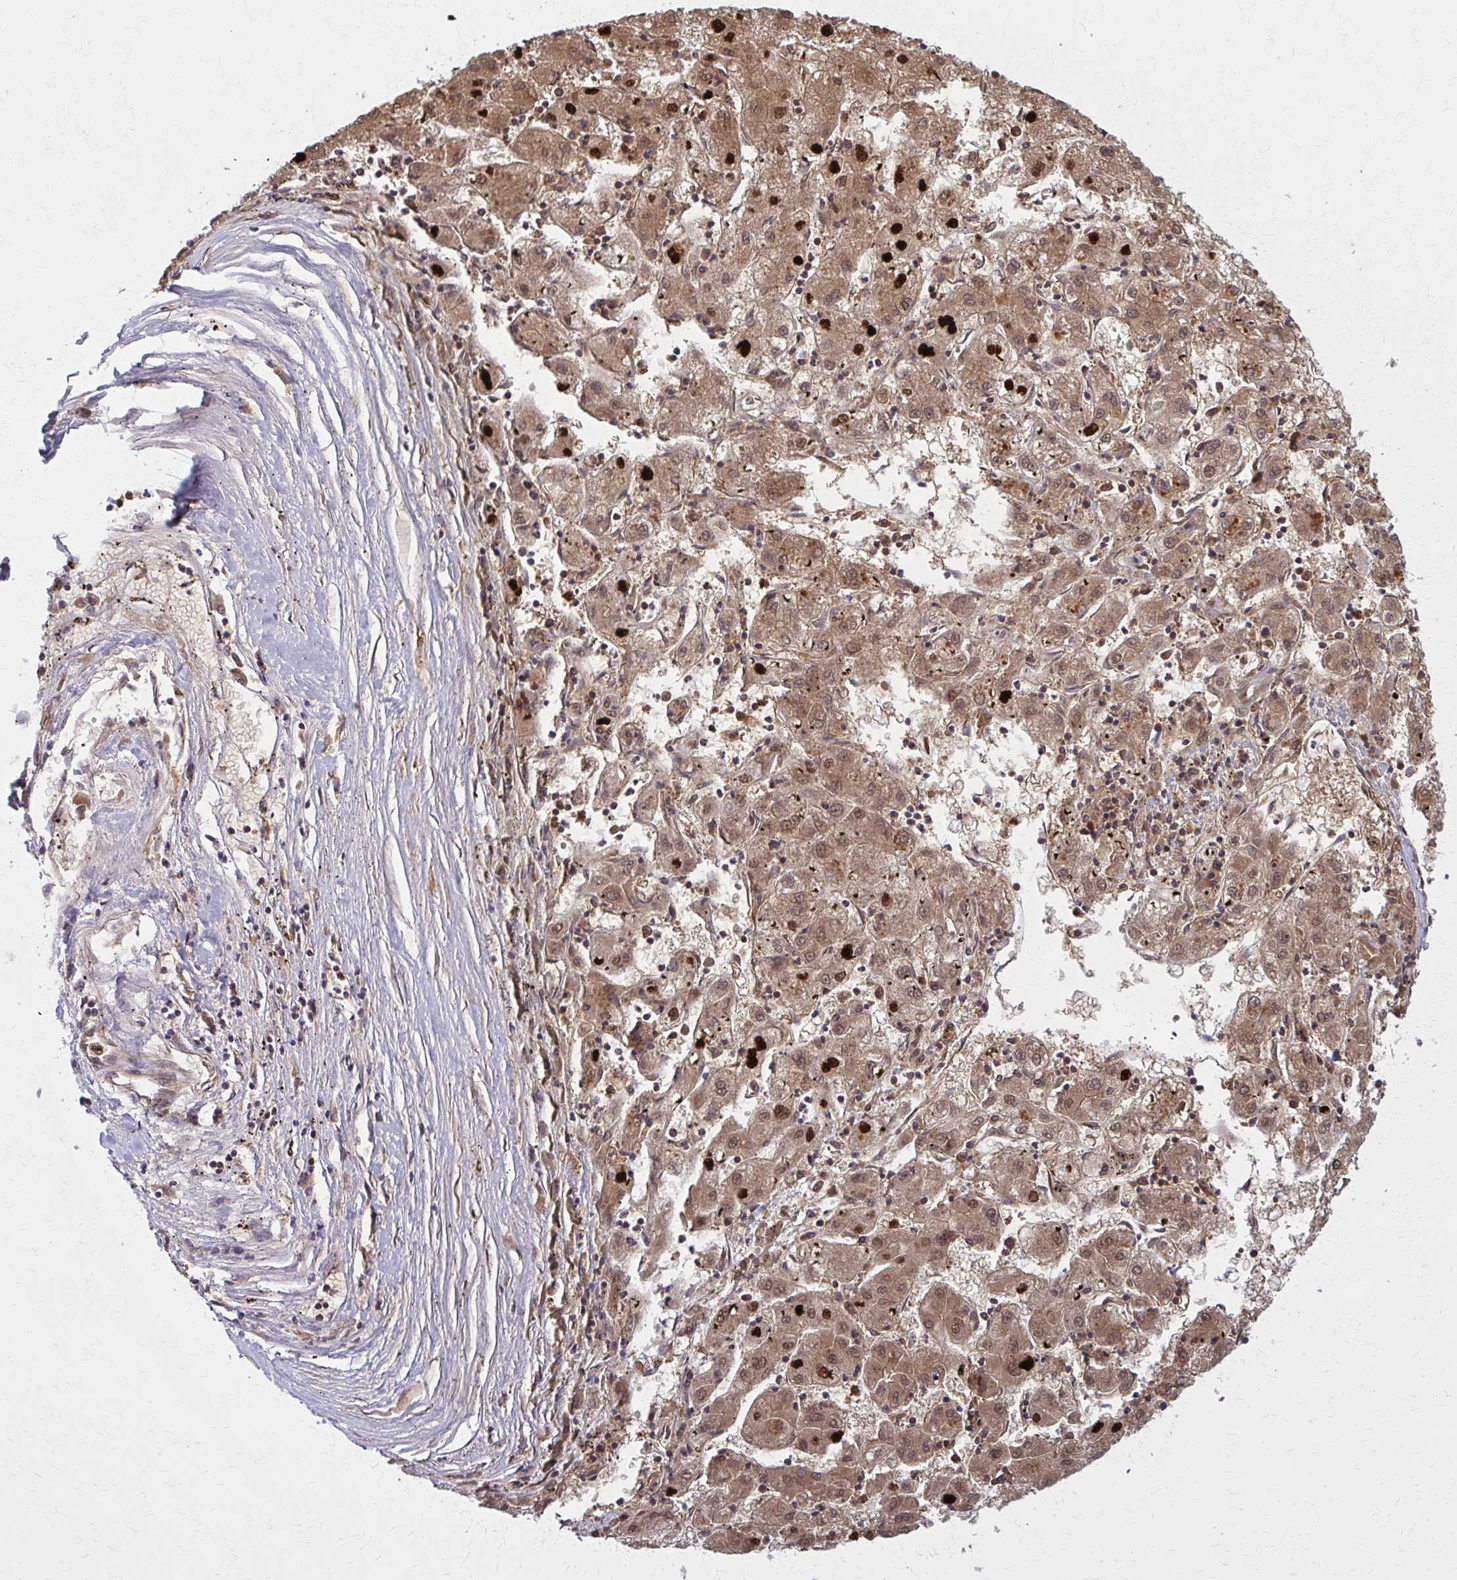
{"staining": {"intensity": "moderate", "quantity": ">75%", "location": "cytoplasmic/membranous,nuclear"}, "tissue": "liver cancer", "cell_type": "Tumor cells", "image_type": "cancer", "snomed": [{"axis": "morphology", "description": "Carcinoma, Hepatocellular, NOS"}, {"axis": "topography", "description": "Liver"}], "caption": "A medium amount of moderate cytoplasmic/membranous and nuclear positivity is identified in approximately >75% of tumor cells in liver cancer tissue.", "gene": "ZNF559", "patient": {"sex": "male", "age": 72}}